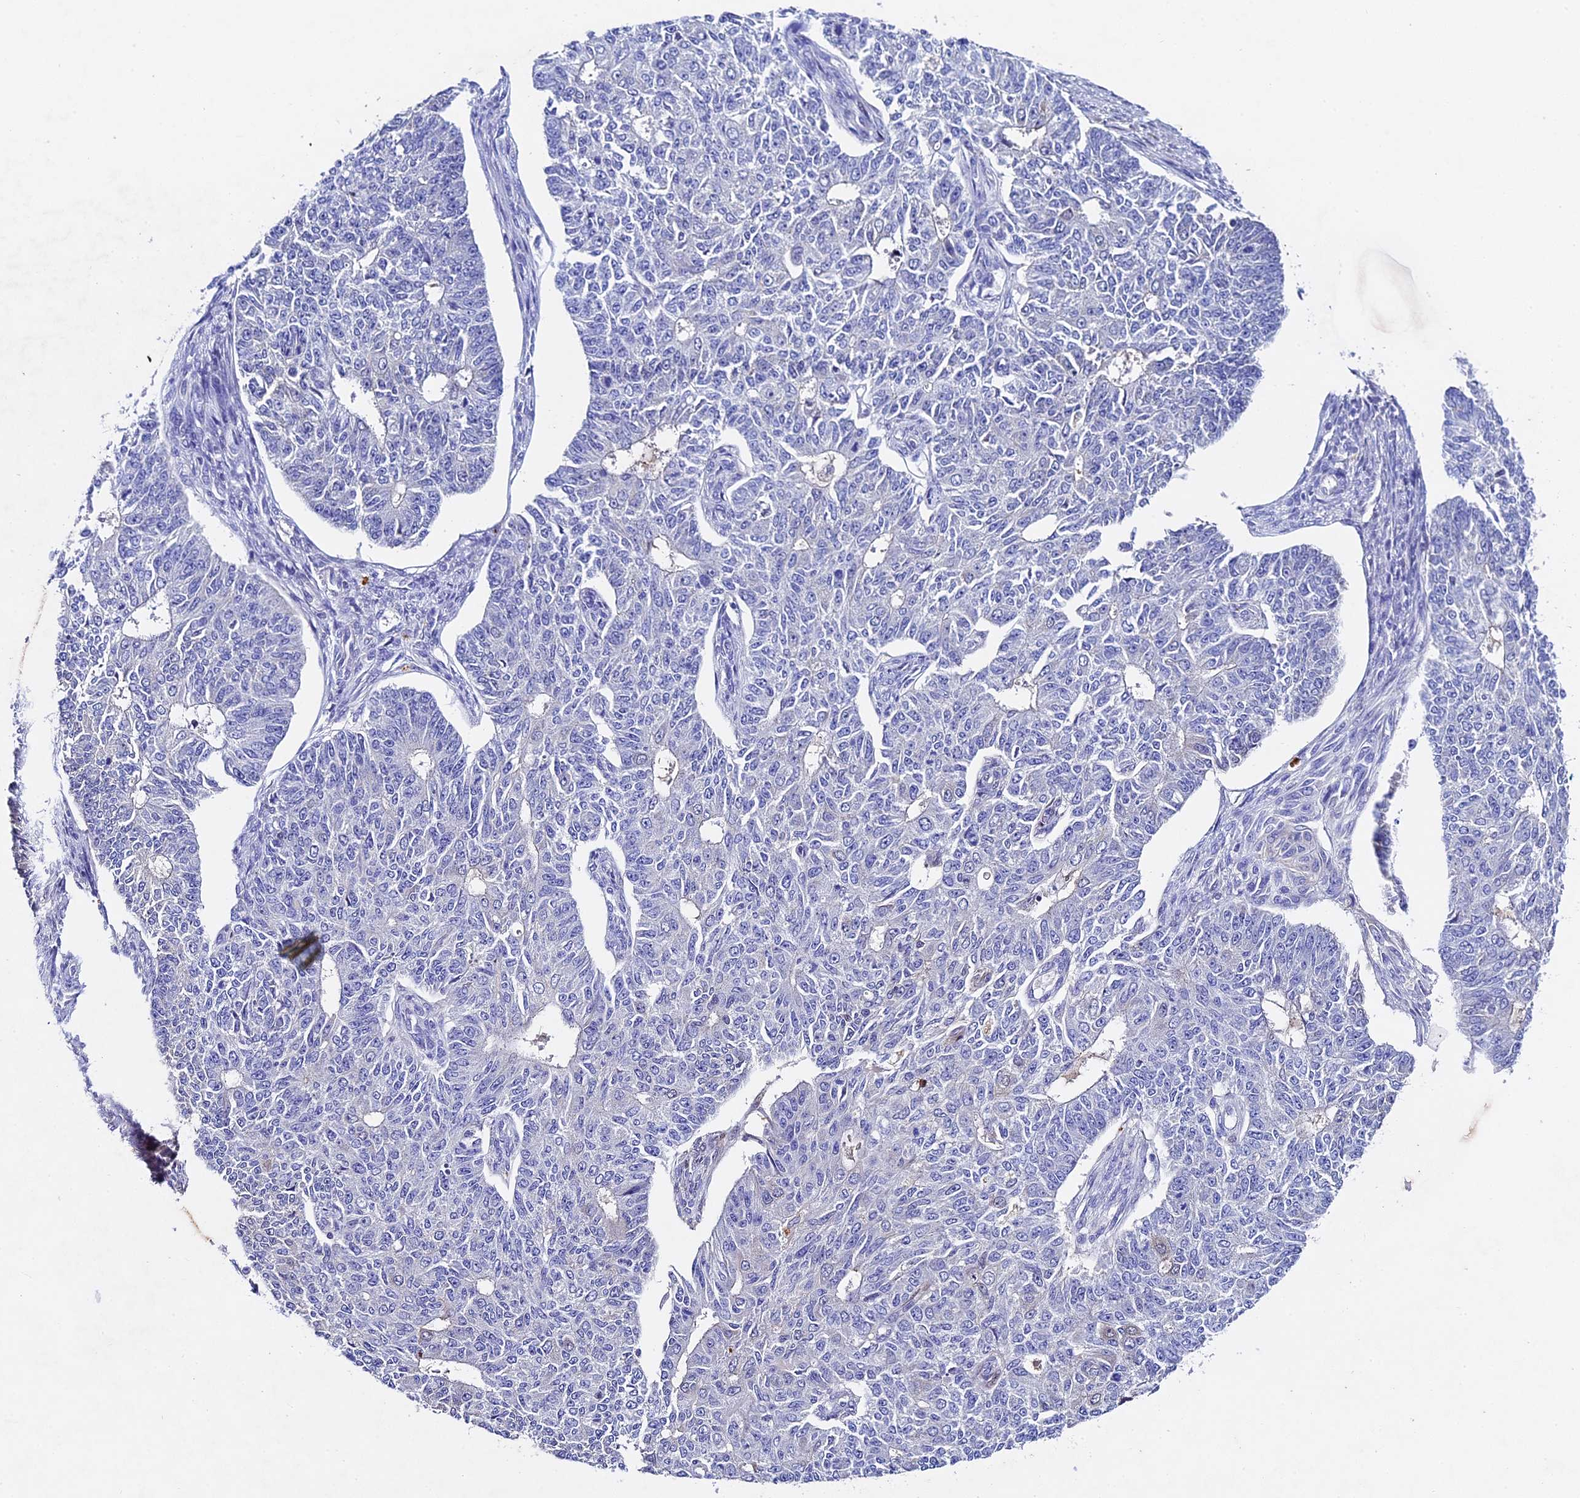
{"staining": {"intensity": "negative", "quantity": "none", "location": "none"}, "tissue": "endometrial cancer", "cell_type": "Tumor cells", "image_type": "cancer", "snomed": [{"axis": "morphology", "description": "Adenocarcinoma, NOS"}, {"axis": "topography", "description": "Endometrium"}], "caption": "Immunohistochemistry photomicrograph of neoplastic tissue: human endometrial cancer (adenocarcinoma) stained with DAB reveals no significant protein positivity in tumor cells.", "gene": "TGDS", "patient": {"sex": "female", "age": 32}}